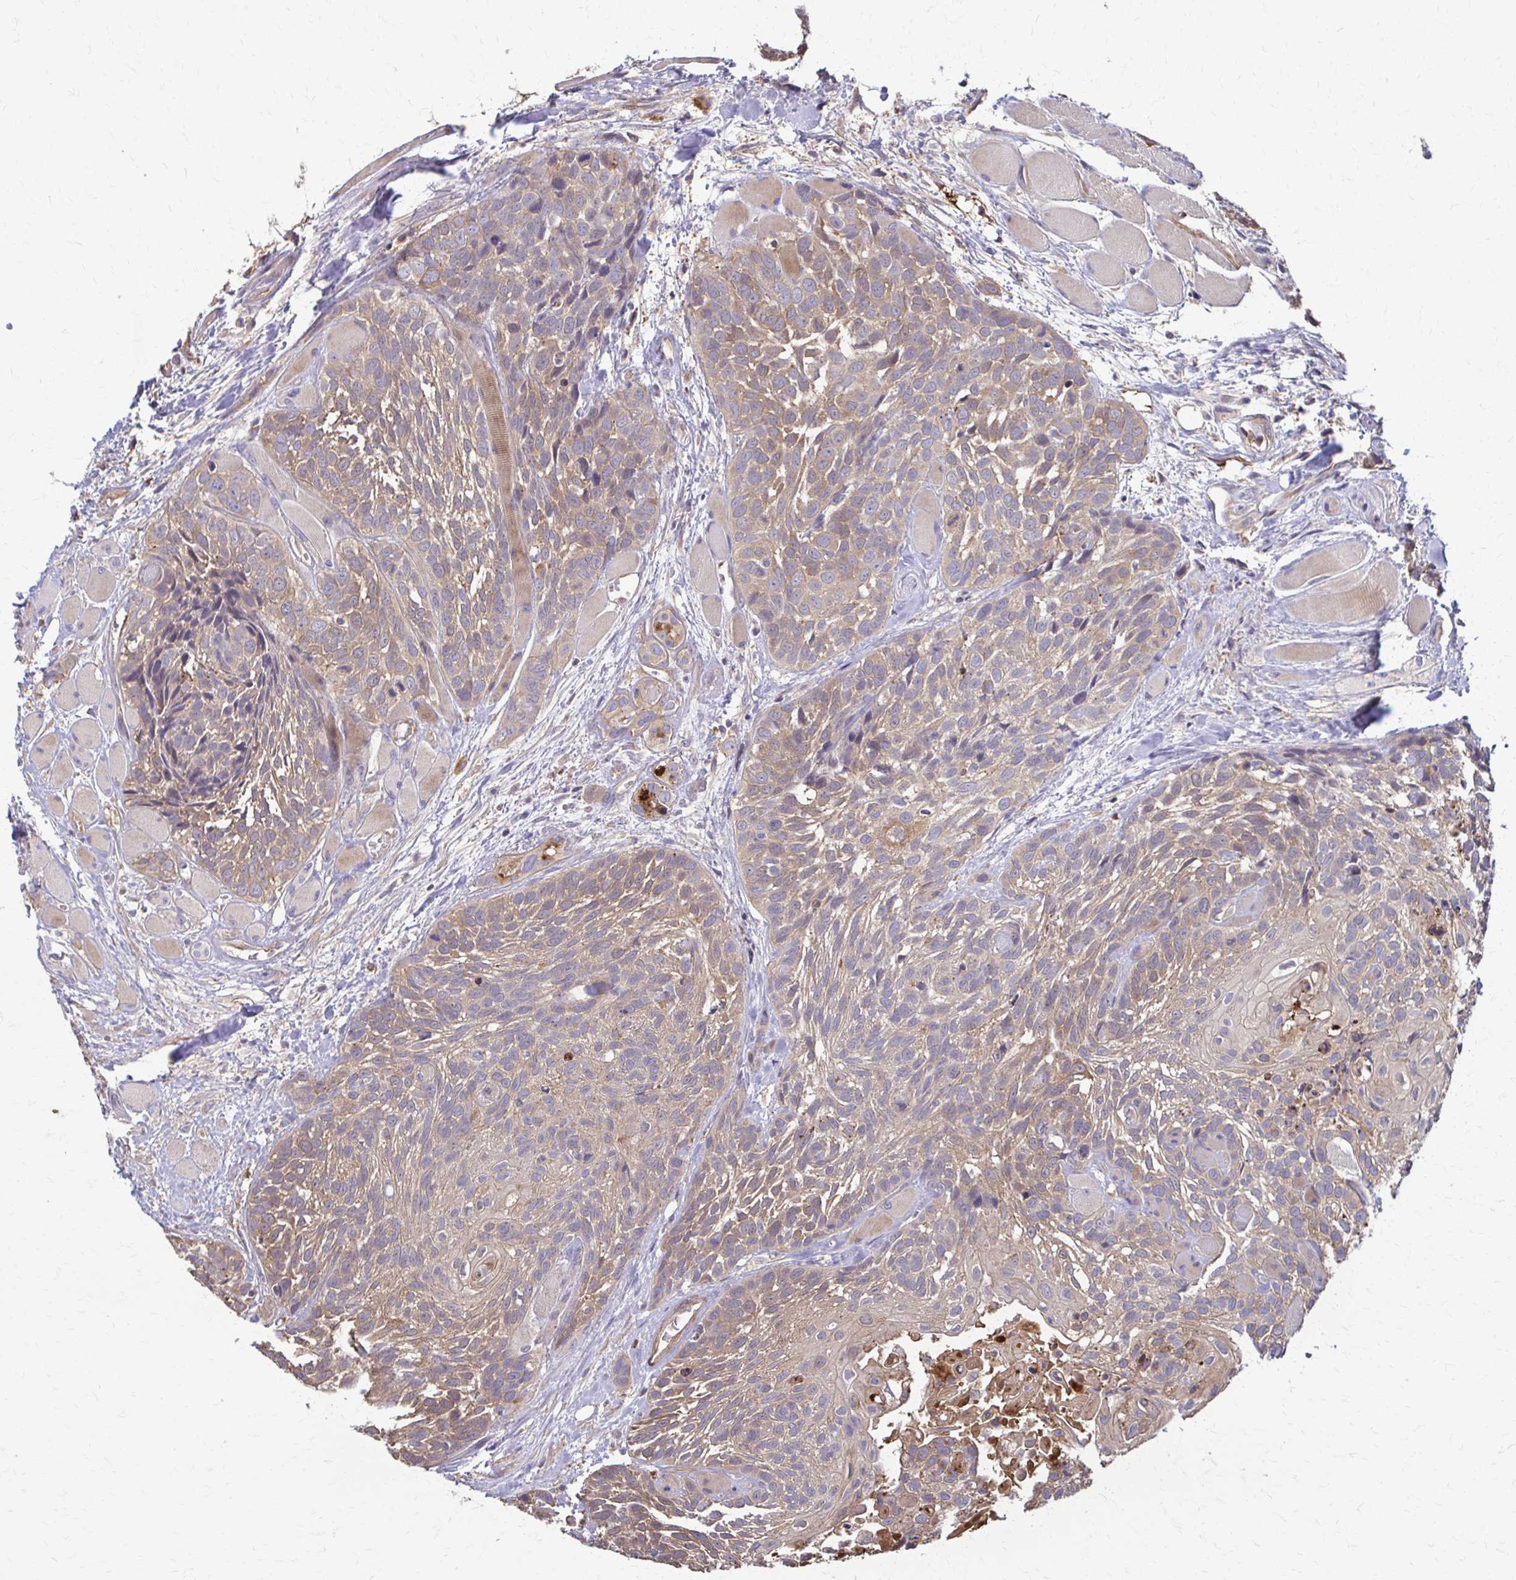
{"staining": {"intensity": "weak", "quantity": ">75%", "location": "cytoplasmic/membranous"}, "tissue": "head and neck cancer", "cell_type": "Tumor cells", "image_type": "cancer", "snomed": [{"axis": "morphology", "description": "Squamous cell carcinoma, NOS"}, {"axis": "topography", "description": "Head-Neck"}], "caption": "Tumor cells exhibit weak cytoplasmic/membranous expression in about >75% of cells in head and neck cancer (squamous cell carcinoma).", "gene": "DSP", "patient": {"sex": "female", "age": 50}}